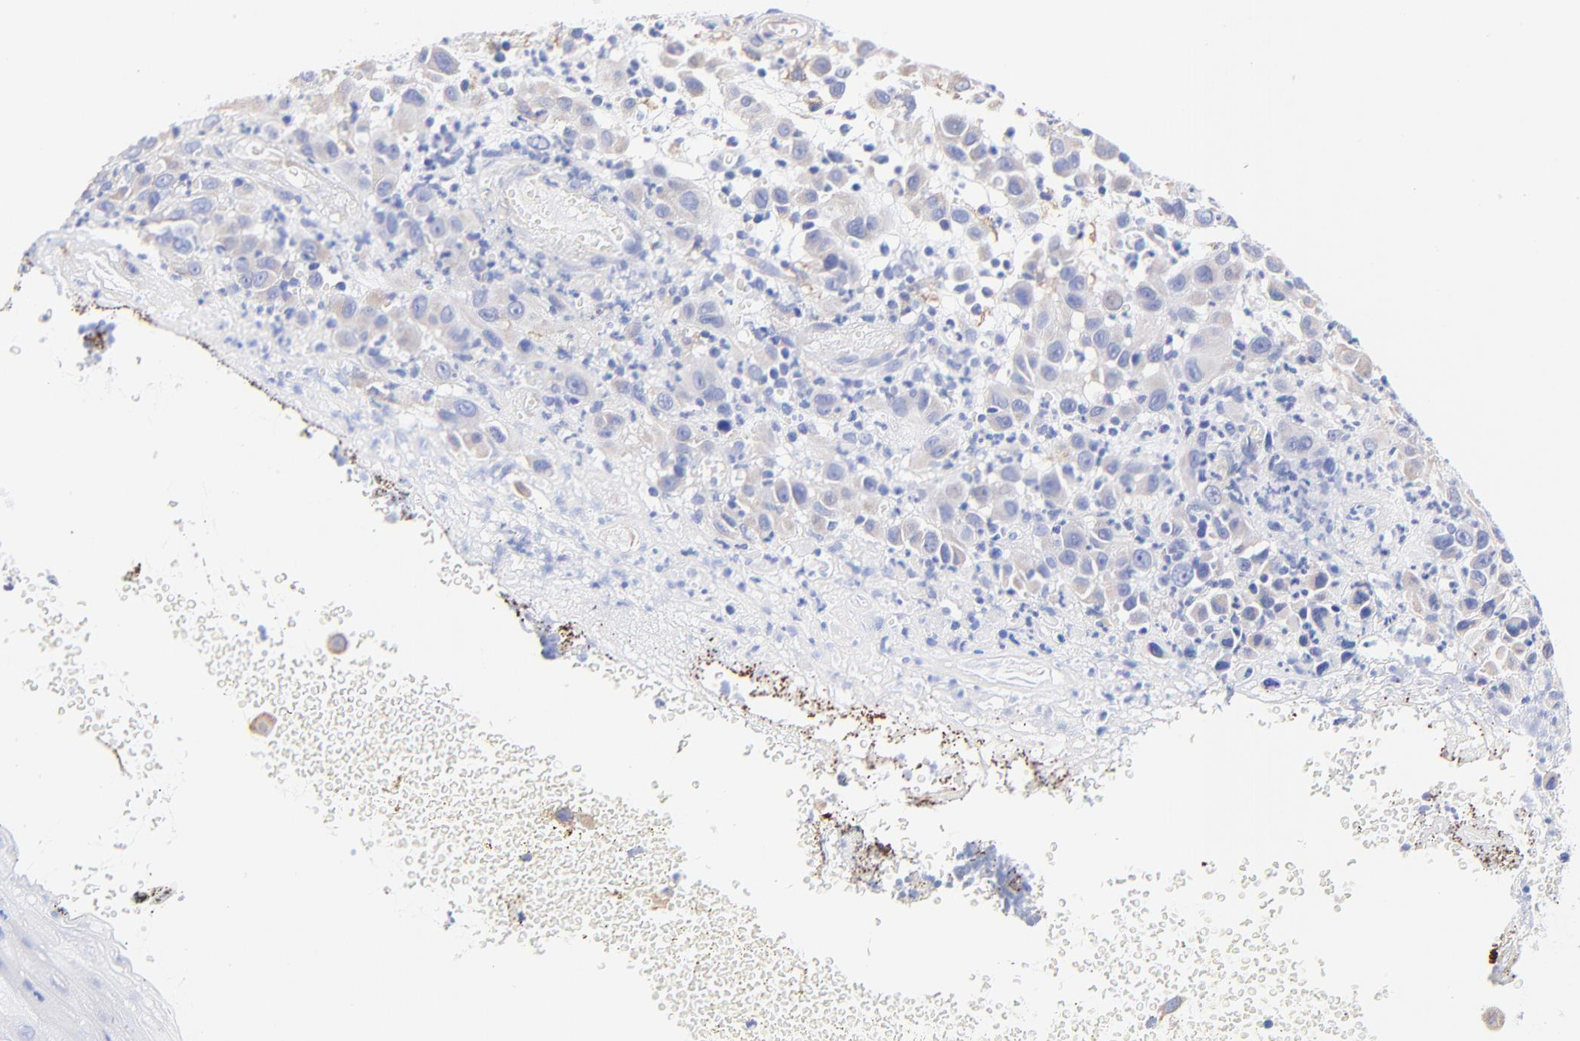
{"staining": {"intensity": "negative", "quantity": "none", "location": "none"}, "tissue": "melanoma", "cell_type": "Tumor cells", "image_type": "cancer", "snomed": [{"axis": "morphology", "description": "Malignant melanoma, NOS"}, {"axis": "topography", "description": "Skin"}], "caption": "This is a histopathology image of IHC staining of malignant melanoma, which shows no staining in tumor cells.", "gene": "SLC44A2", "patient": {"sex": "female", "age": 21}}